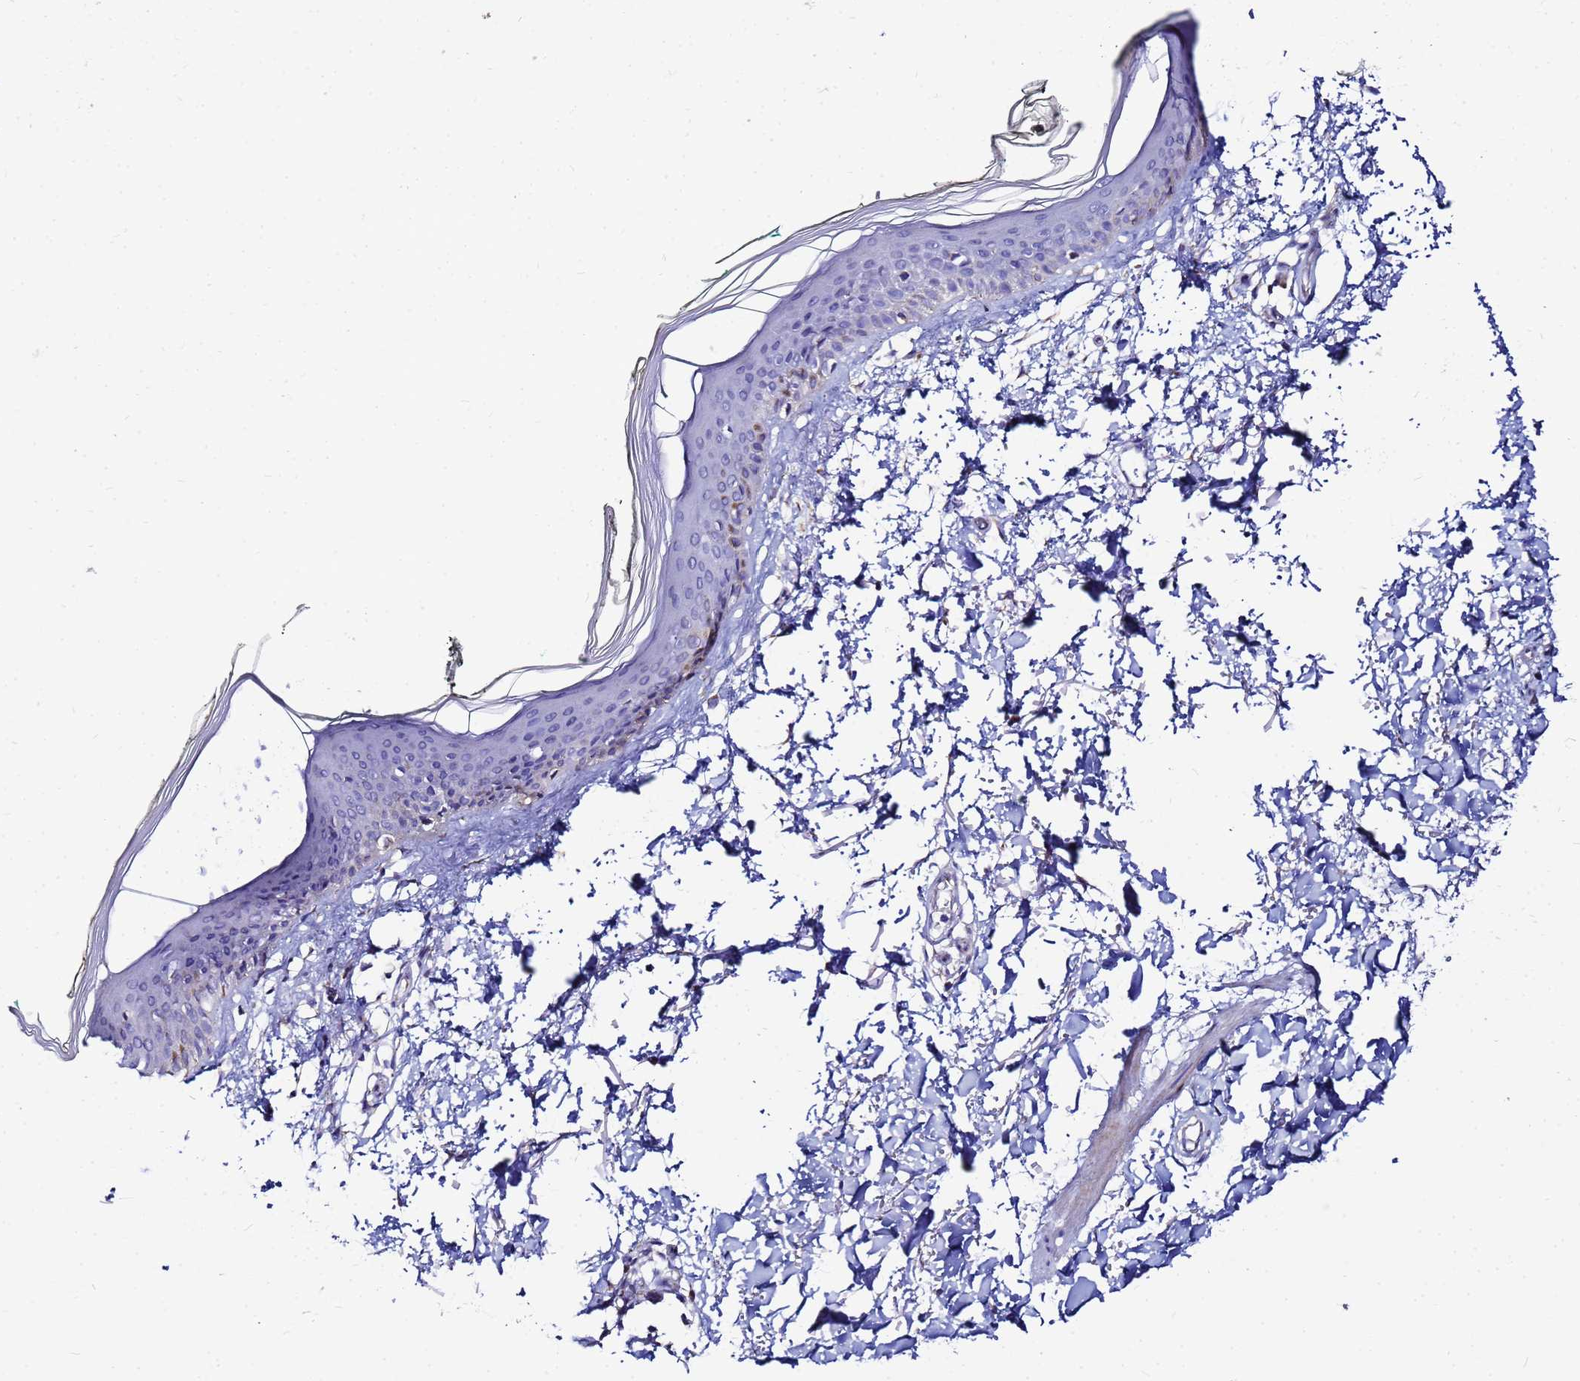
{"staining": {"intensity": "negative", "quantity": "none", "location": "none"}, "tissue": "skin", "cell_type": "Fibroblasts", "image_type": "normal", "snomed": [{"axis": "morphology", "description": "Normal tissue, NOS"}, {"axis": "topography", "description": "Skin"}], "caption": "Protein analysis of unremarkable skin shows no significant staining in fibroblasts.", "gene": "FAHD2A", "patient": {"sex": "male", "age": 62}}